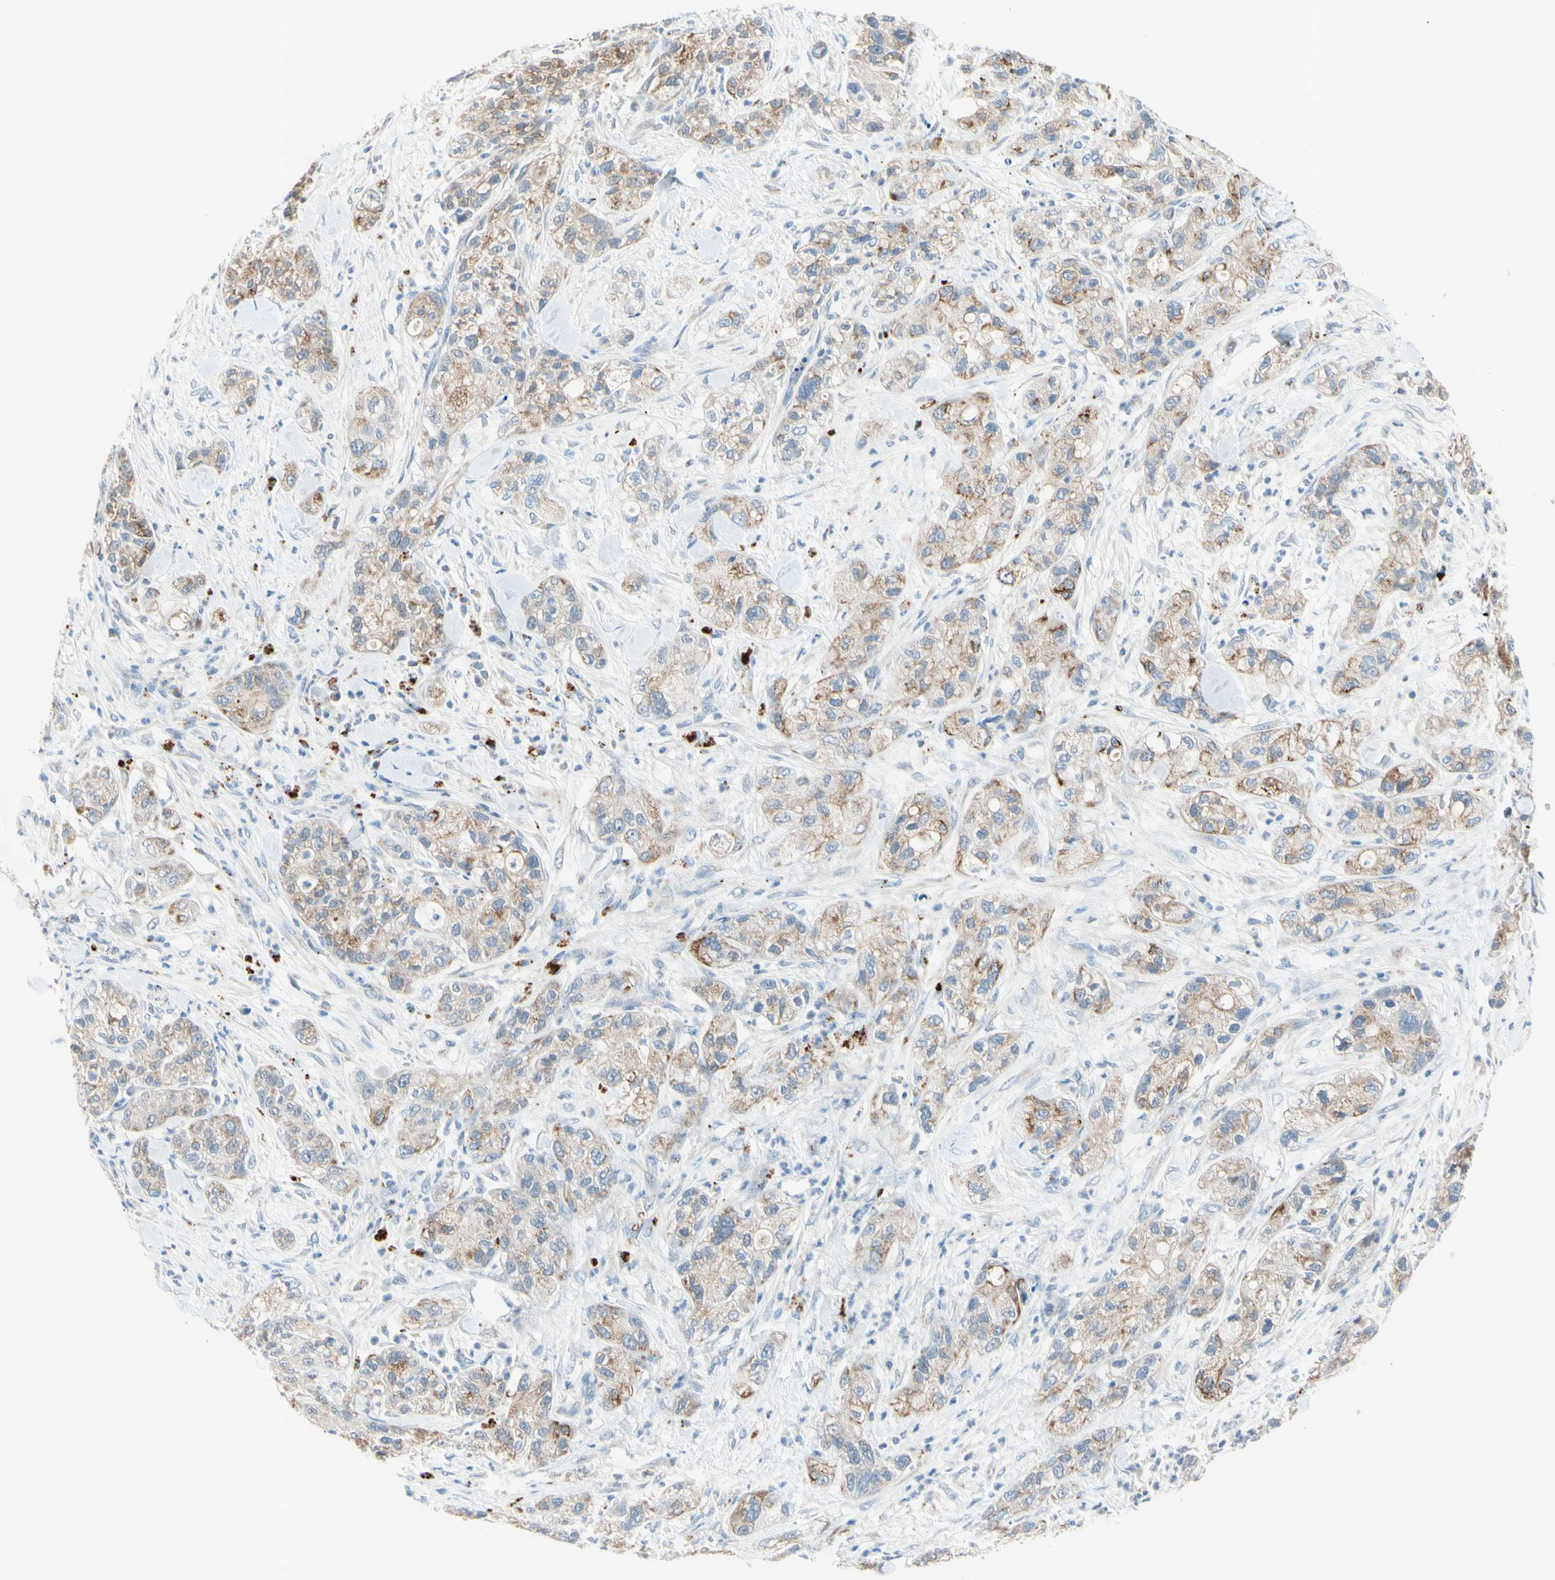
{"staining": {"intensity": "weak", "quantity": ">75%", "location": "cytoplasmic/membranous"}, "tissue": "pancreatic cancer", "cell_type": "Tumor cells", "image_type": "cancer", "snomed": [{"axis": "morphology", "description": "Adenocarcinoma, NOS"}, {"axis": "topography", "description": "Pancreas"}], "caption": "Immunohistochemistry (DAB (3,3'-diaminobenzidine)) staining of pancreatic cancer (adenocarcinoma) demonstrates weak cytoplasmic/membranous protein staining in approximately >75% of tumor cells.", "gene": "MFF", "patient": {"sex": "female", "age": 78}}